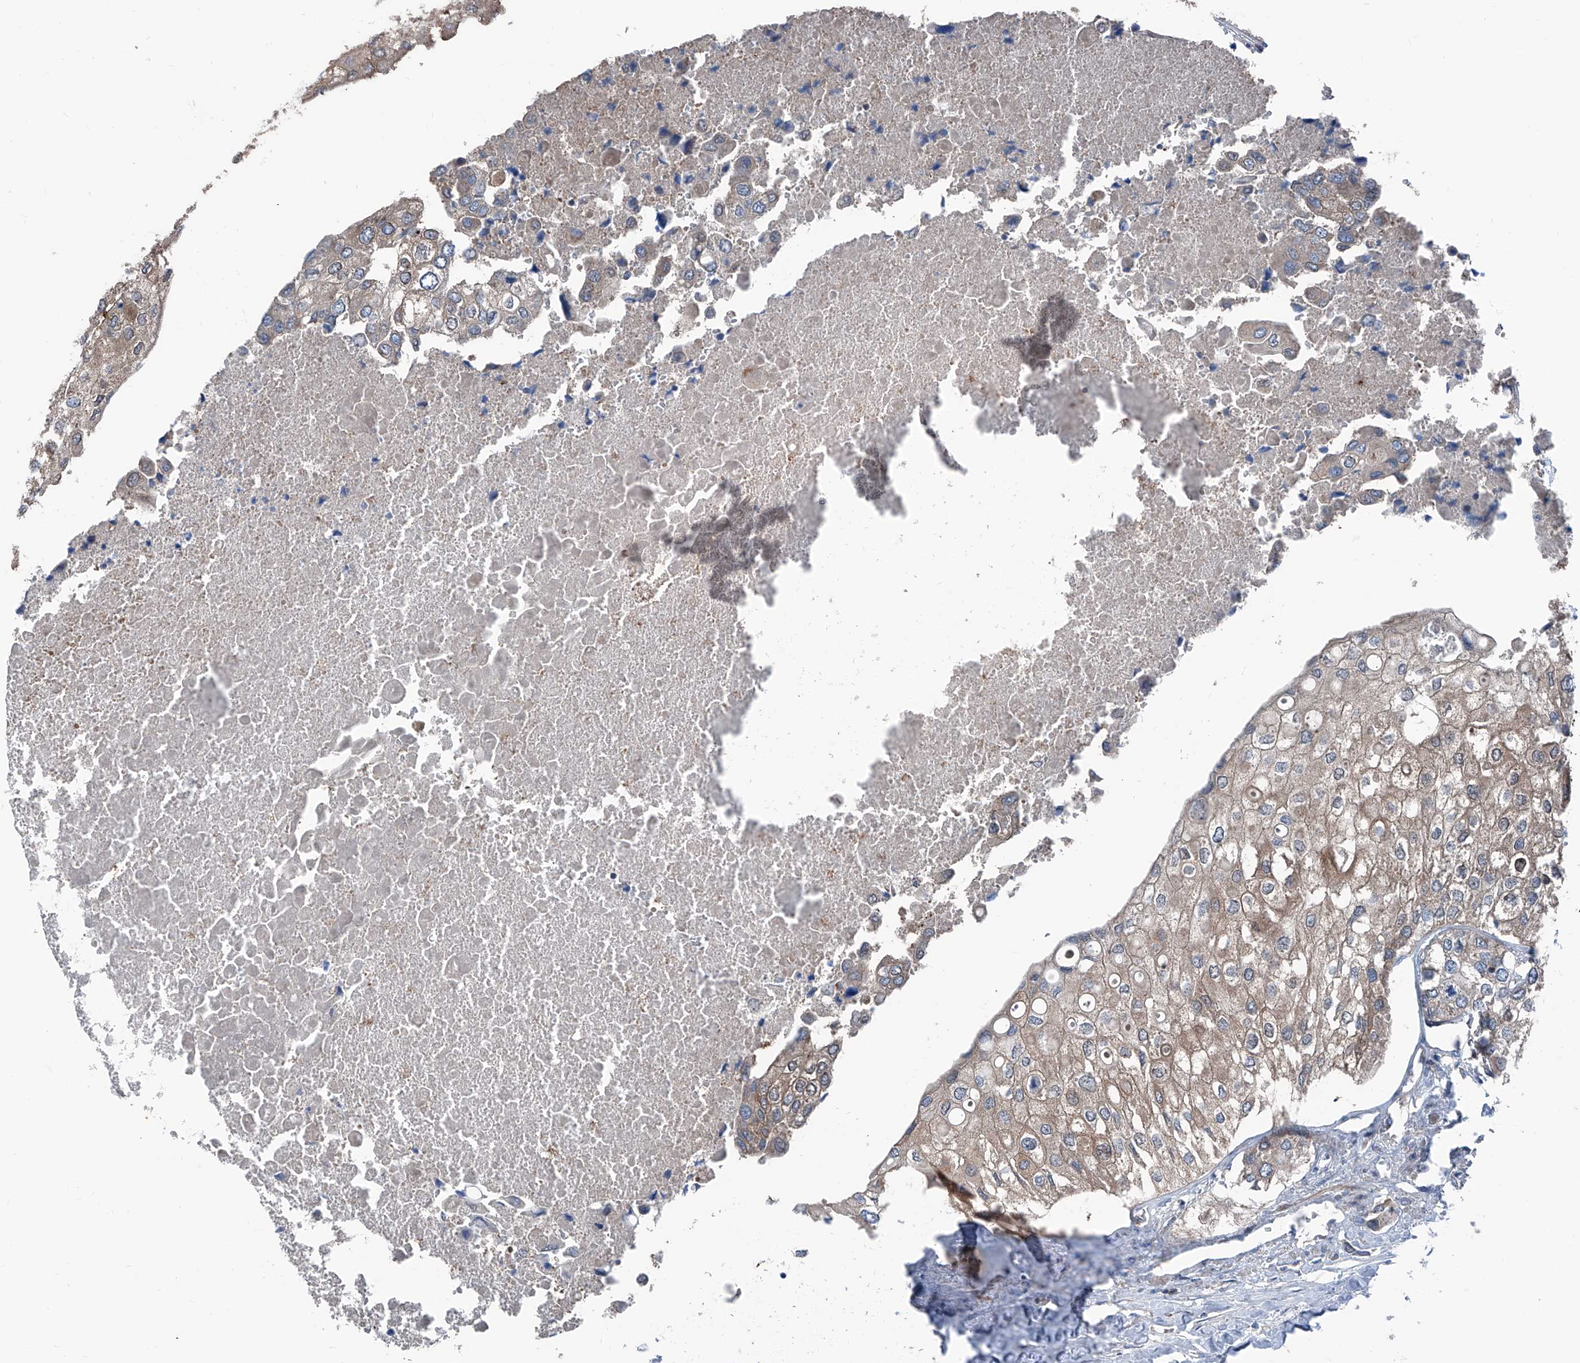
{"staining": {"intensity": "weak", "quantity": "25%-75%", "location": "cytoplasmic/membranous"}, "tissue": "urothelial cancer", "cell_type": "Tumor cells", "image_type": "cancer", "snomed": [{"axis": "morphology", "description": "Urothelial carcinoma, High grade"}, {"axis": "topography", "description": "Urinary bladder"}], "caption": "A brown stain shows weak cytoplasmic/membranous expression of a protein in high-grade urothelial carcinoma tumor cells.", "gene": "GPAT3", "patient": {"sex": "male", "age": 64}}